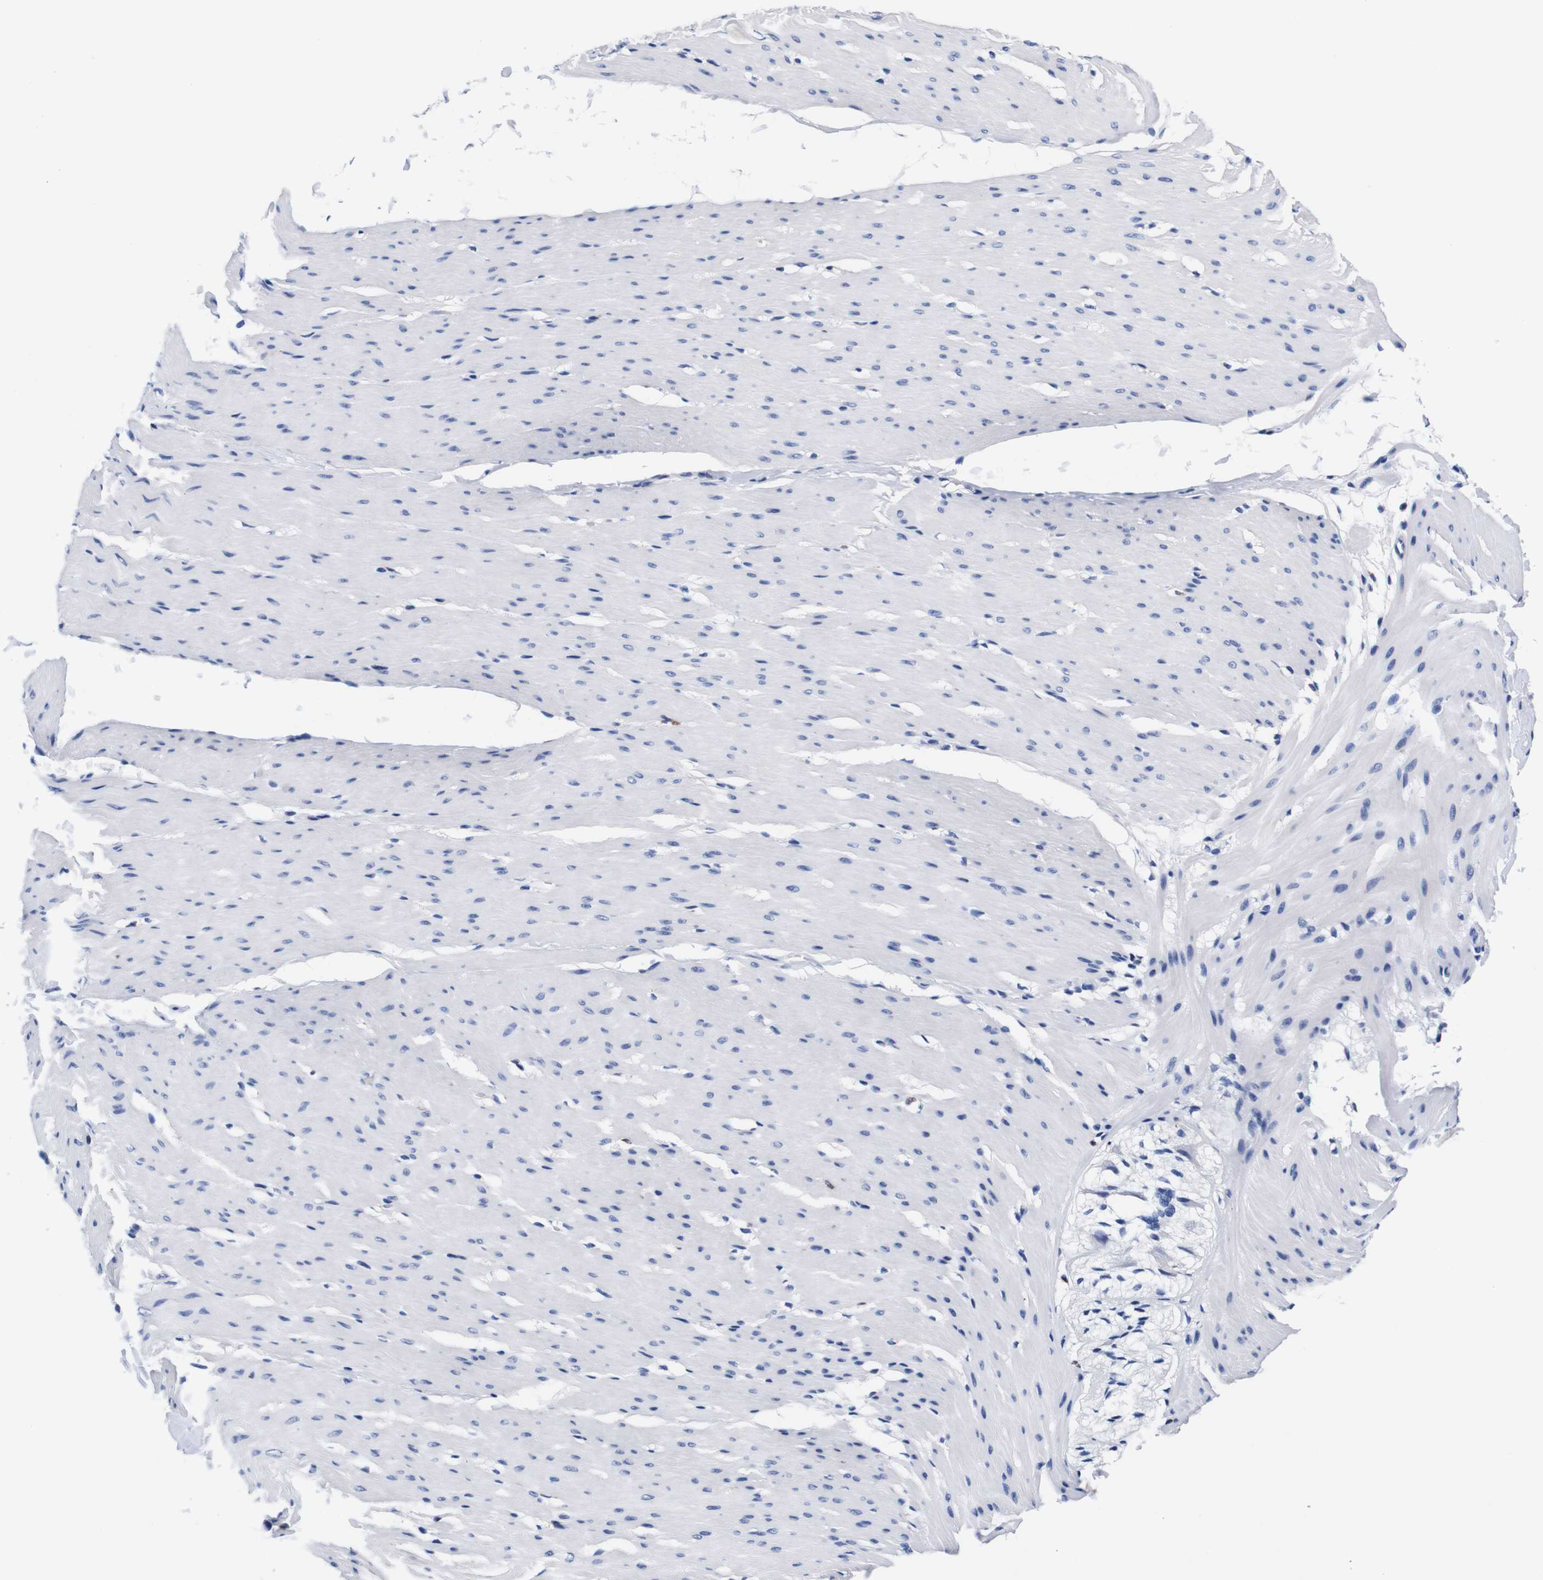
{"staining": {"intensity": "negative", "quantity": "none", "location": "none"}, "tissue": "smooth muscle", "cell_type": "Smooth muscle cells", "image_type": "normal", "snomed": [{"axis": "morphology", "description": "Normal tissue, NOS"}, {"axis": "topography", "description": "Smooth muscle"}, {"axis": "topography", "description": "Colon"}], "caption": "IHC micrograph of unremarkable human smooth muscle stained for a protein (brown), which demonstrates no positivity in smooth muscle cells.", "gene": "ENSG00000248993", "patient": {"sex": "male", "age": 67}}